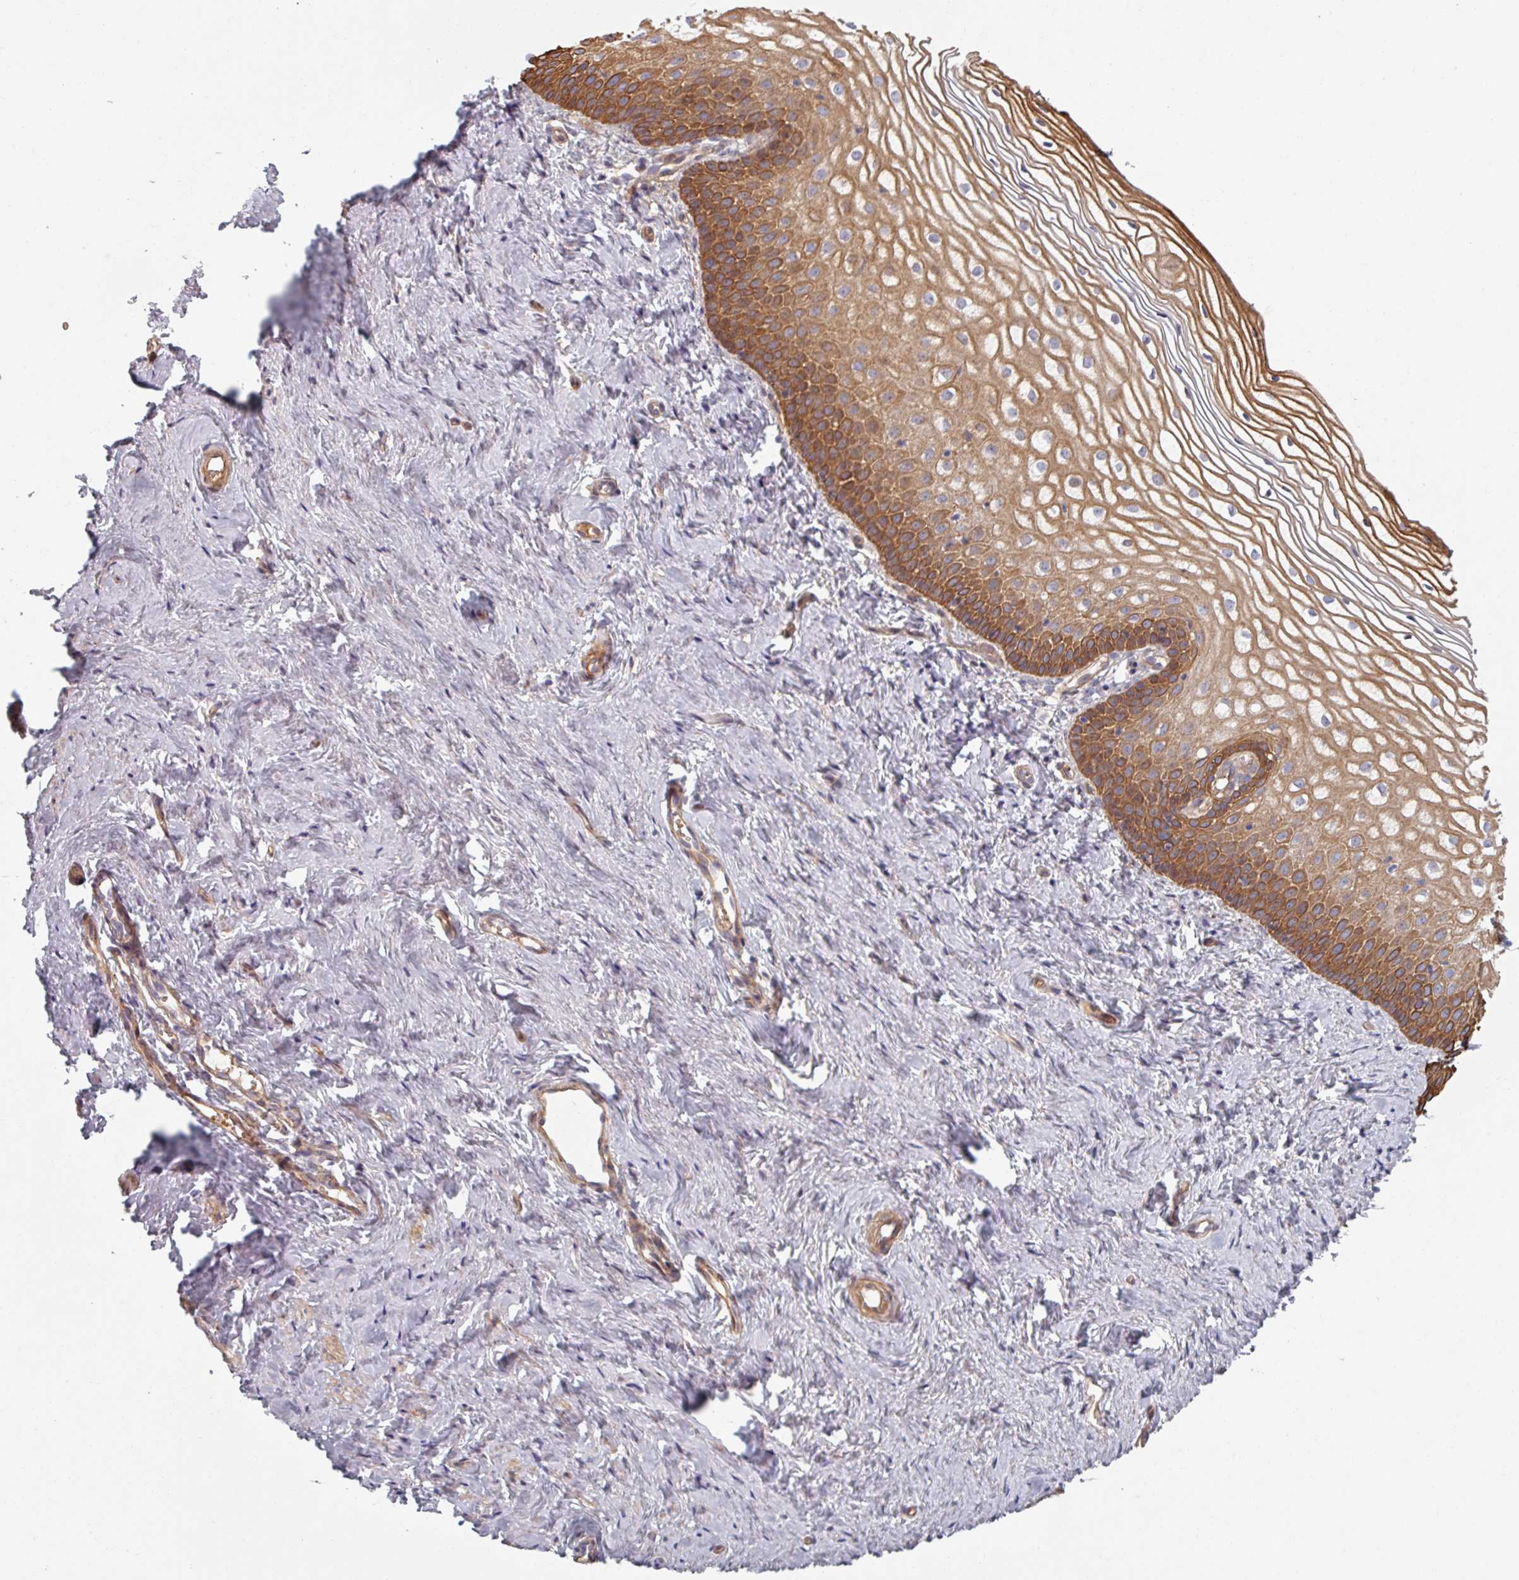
{"staining": {"intensity": "strong", "quantity": "25%-75%", "location": "cytoplasmic/membranous"}, "tissue": "vagina", "cell_type": "Squamous epithelial cells", "image_type": "normal", "snomed": [{"axis": "morphology", "description": "Normal tissue, NOS"}, {"axis": "topography", "description": "Vagina"}], "caption": "An image of human vagina stained for a protein shows strong cytoplasmic/membranous brown staining in squamous epithelial cells.", "gene": "C4BPB", "patient": {"sex": "female", "age": 56}}